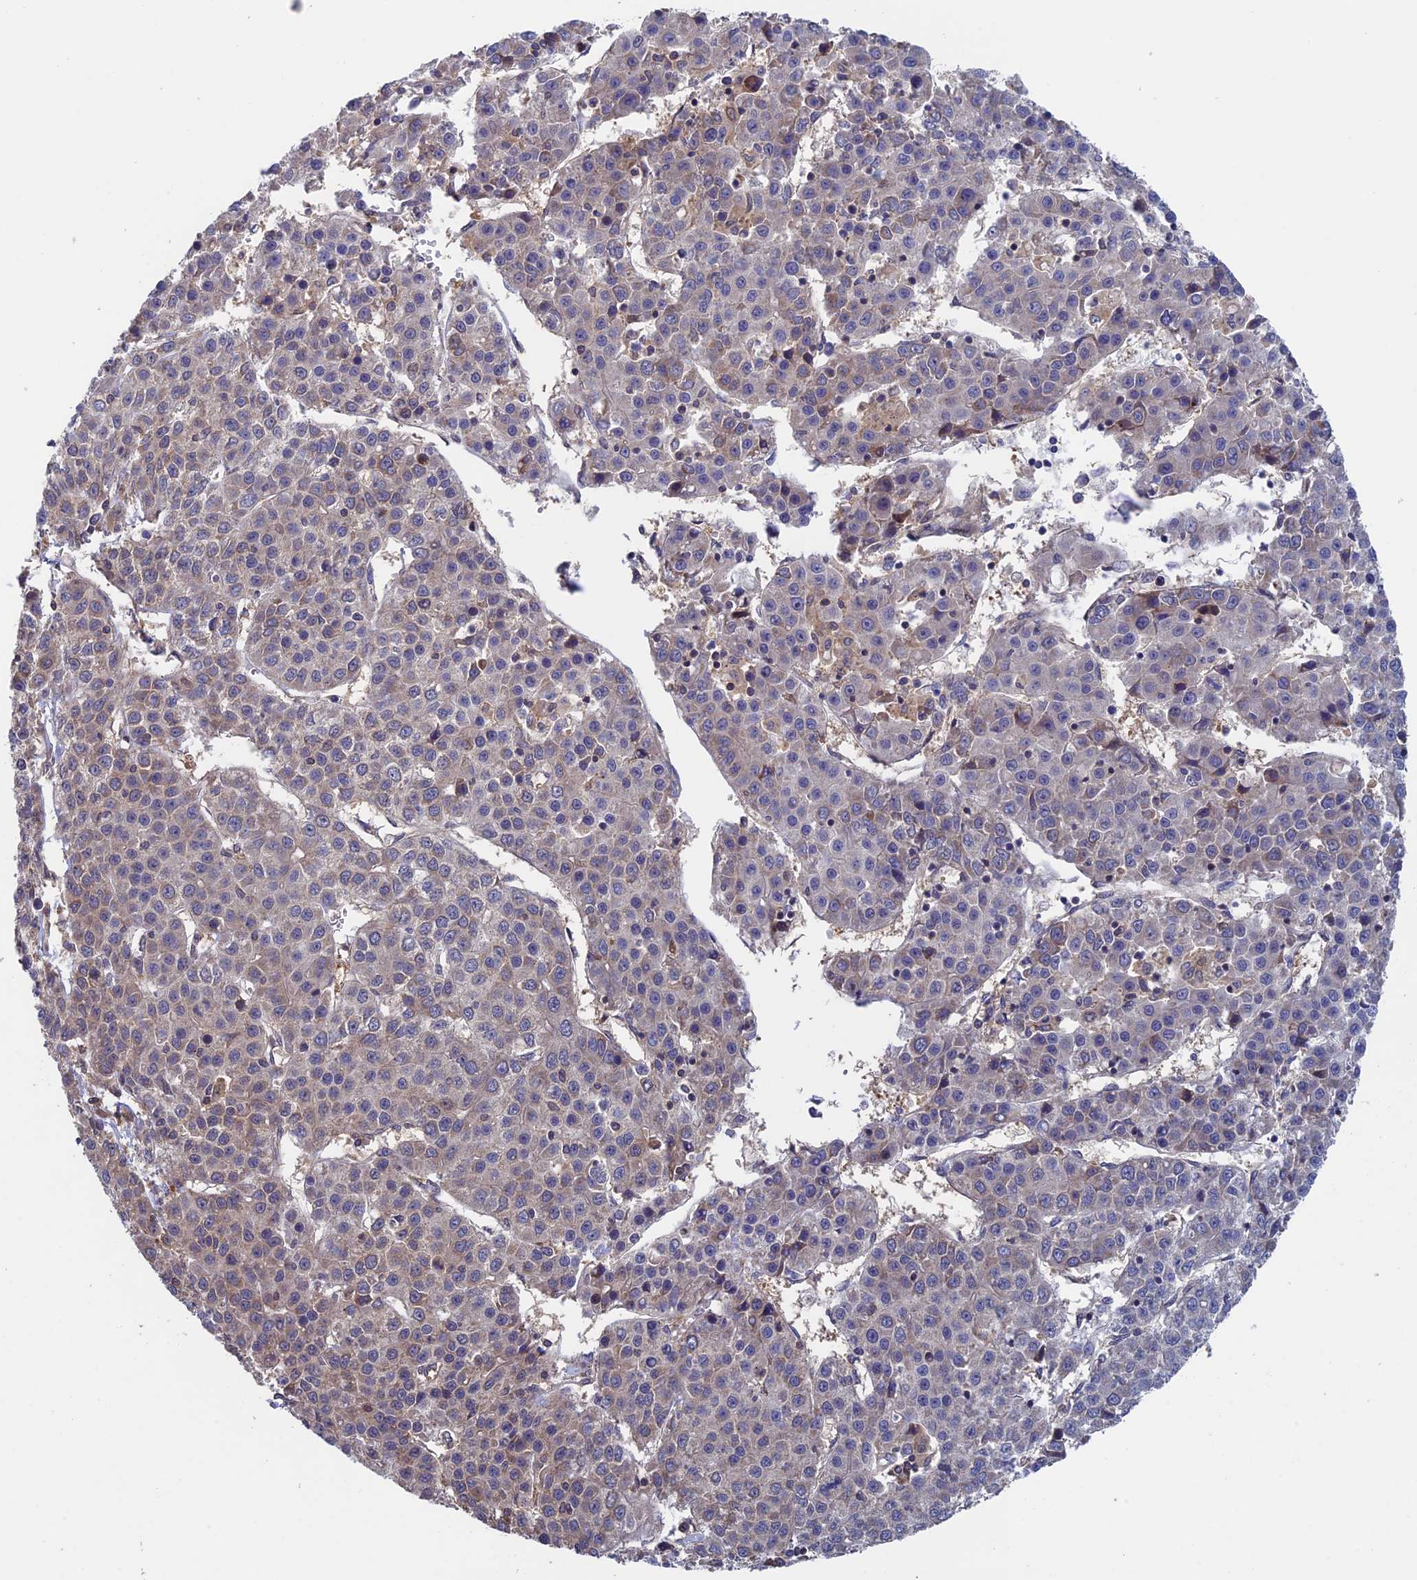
{"staining": {"intensity": "negative", "quantity": "none", "location": "none"}, "tissue": "liver cancer", "cell_type": "Tumor cells", "image_type": "cancer", "snomed": [{"axis": "morphology", "description": "Carcinoma, Hepatocellular, NOS"}, {"axis": "topography", "description": "Liver"}], "caption": "A high-resolution image shows IHC staining of liver cancer (hepatocellular carcinoma), which exhibits no significant positivity in tumor cells.", "gene": "LCMT1", "patient": {"sex": "female", "age": 53}}